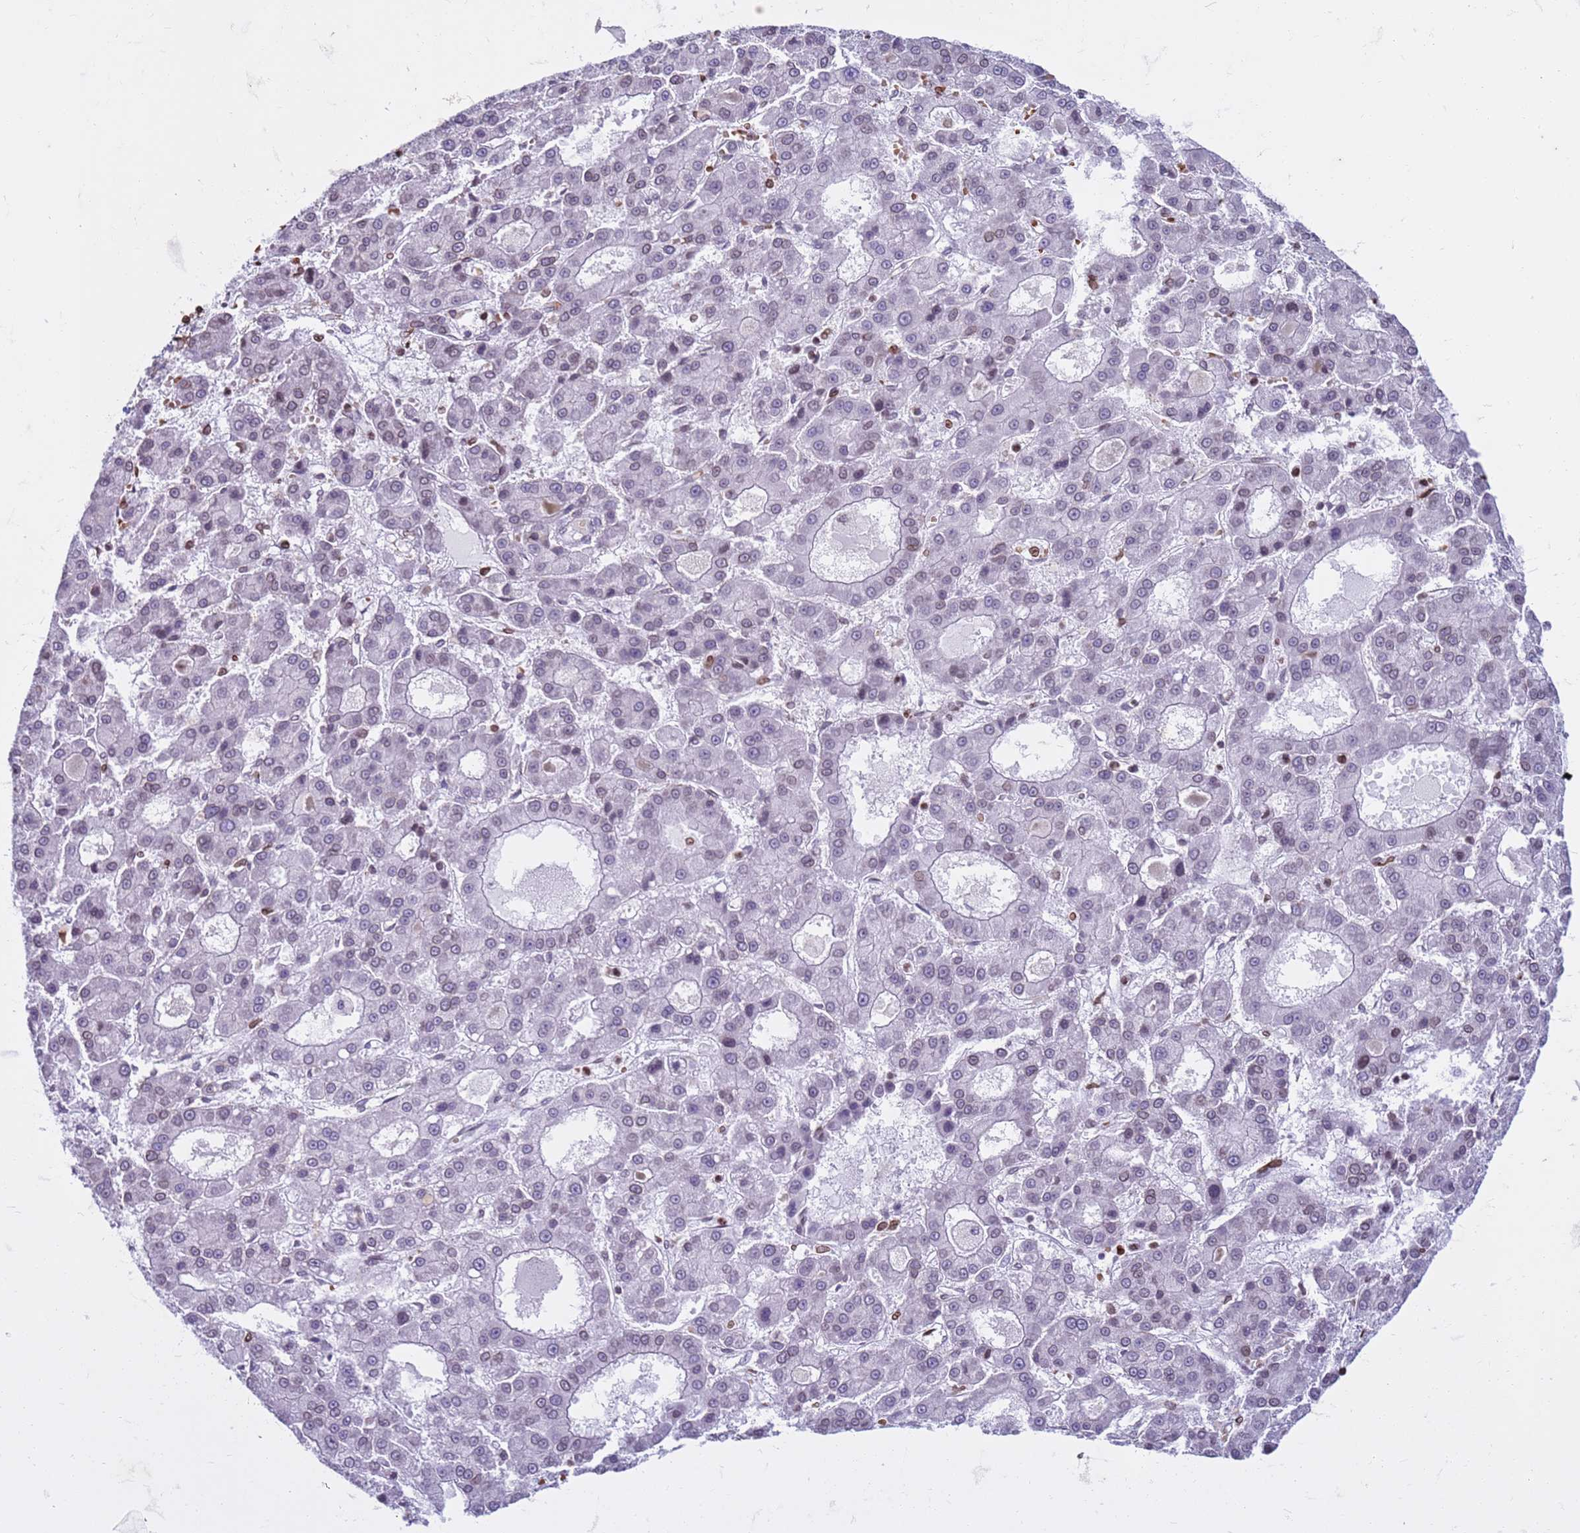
{"staining": {"intensity": "negative", "quantity": "none", "location": "none"}, "tissue": "liver cancer", "cell_type": "Tumor cells", "image_type": "cancer", "snomed": [{"axis": "morphology", "description": "Carcinoma, Hepatocellular, NOS"}, {"axis": "topography", "description": "Liver"}], "caption": "Immunohistochemistry of hepatocellular carcinoma (liver) displays no expression in tumor cells. The staining was performed using DAB to visualize the protein expression in brown, while the nuclei were stained in blue with hematoxylin (Magnification: 20x).", "gene": "METTL25B", "patient": {"sex": "male", "age": 70}}